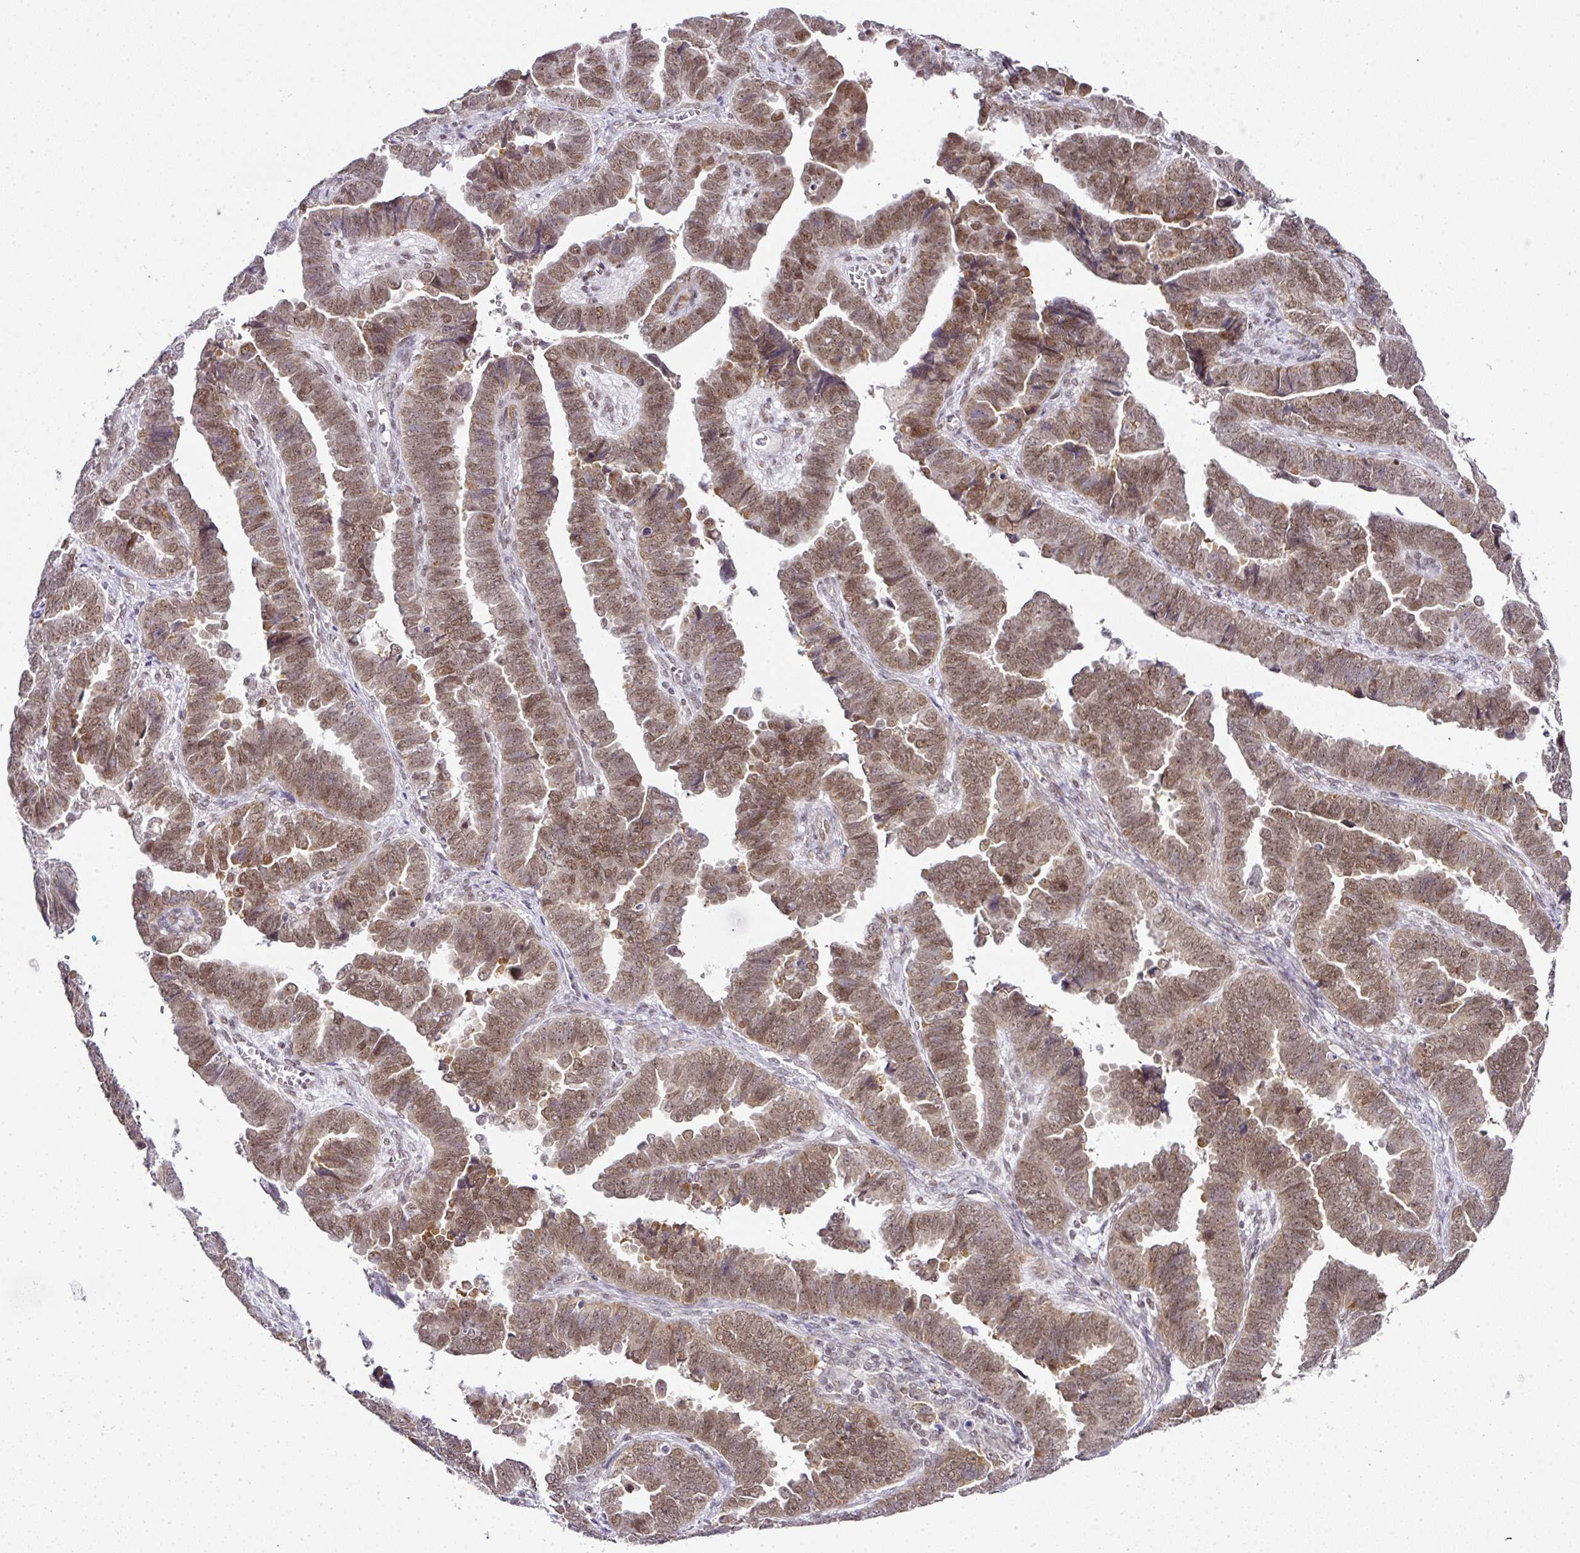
{"staining": {"intensity": "moderate", "quantity": ">75%", "location": "nuclear"}, "tissue": "endometrial cancer", "cell_type": "Tumor cells", "image_type": "cancer", "snomed": [{"axis": "morphology", "description": "Adenocarcinoma, NOS"}, {"axis": "topography", "description": "Endometrium"}], "caption": "This micrograph demonstrates immunohistochemistry staining of human endometrial cancer, with medium moderate nuclear expression in approximately >75% of tumor cells.", "gene": "FAM32A", "patient": {"sex": "female", "age": 75}}